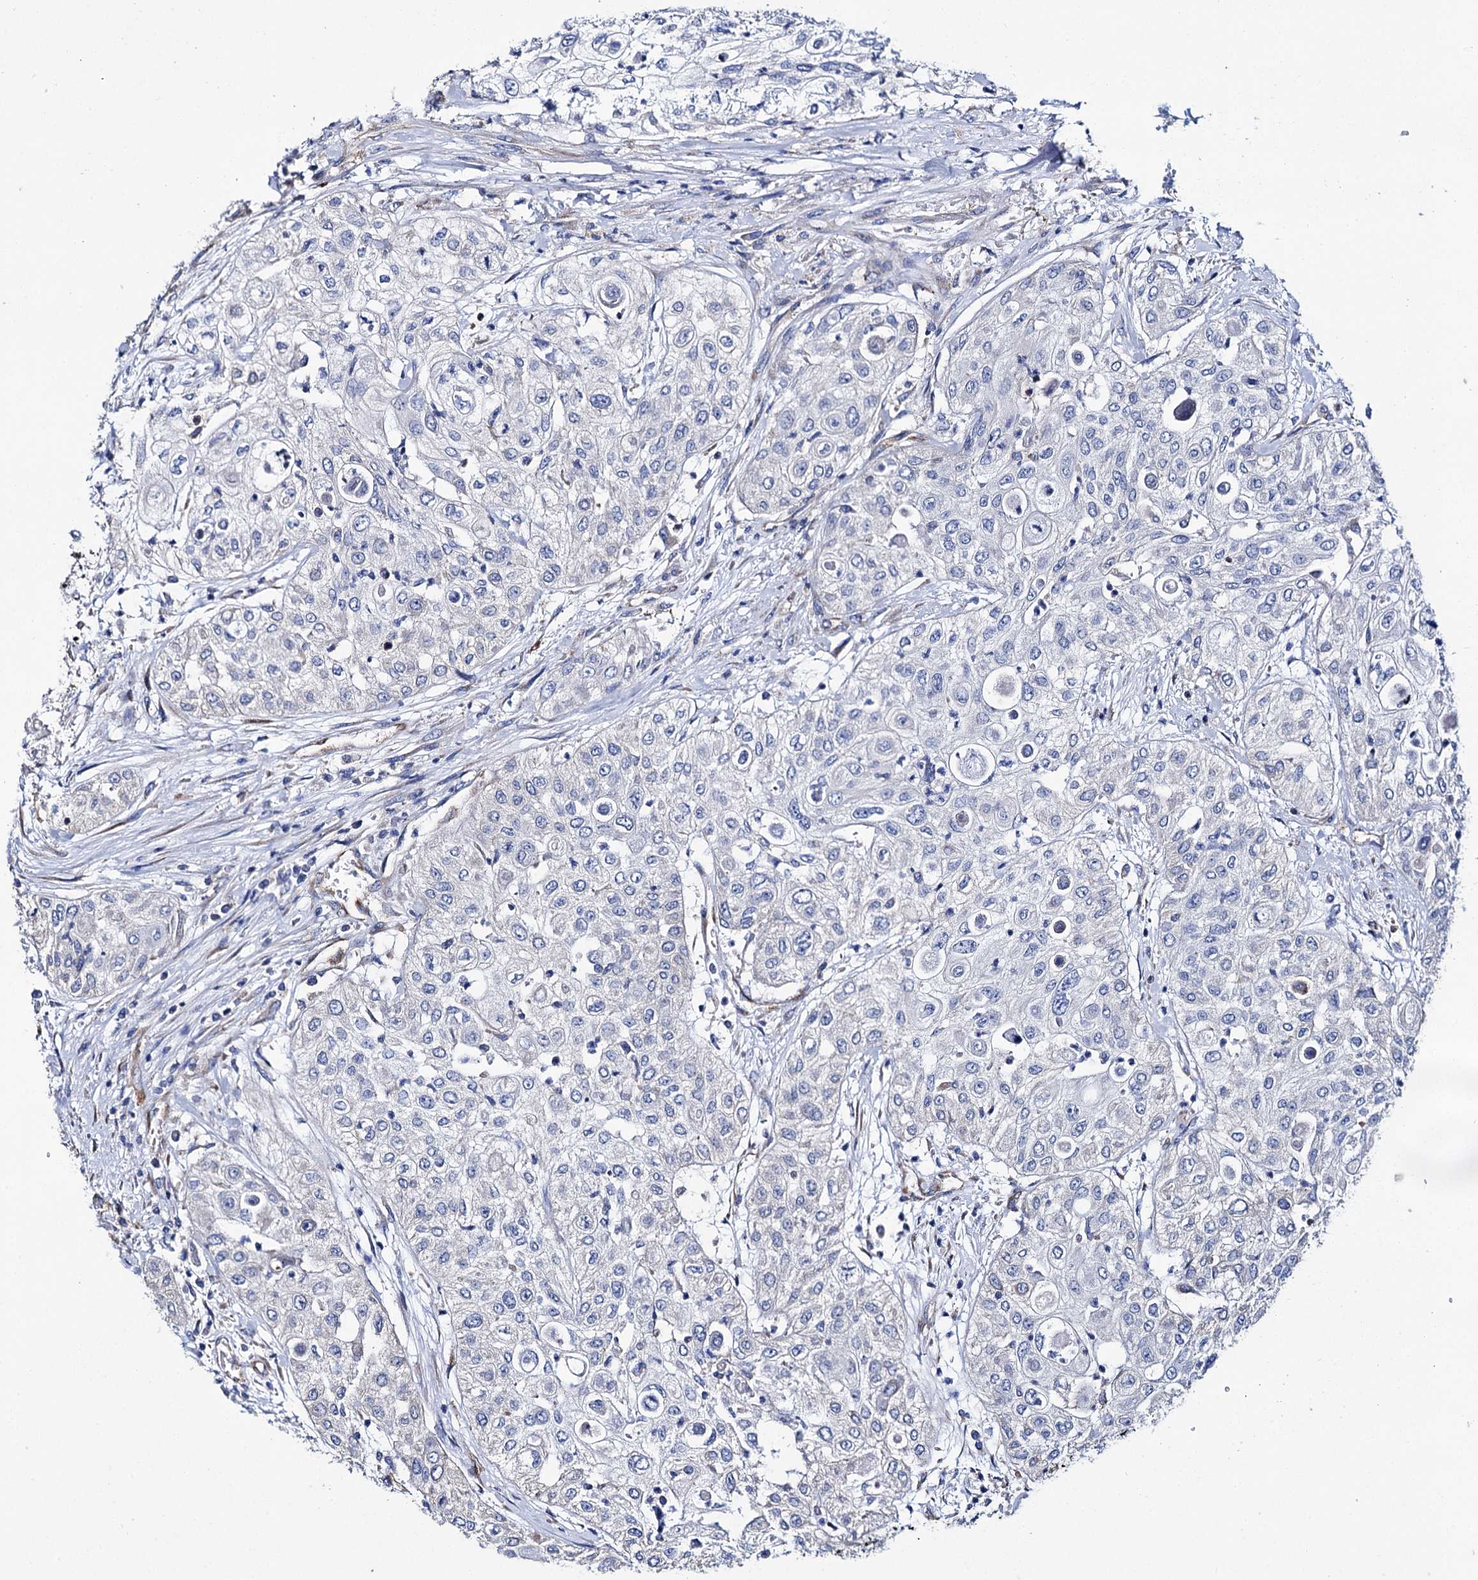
{"staining": {"intensity": "negative", "quantity": "none", "location": "none"}, "tissue": "urothelial cancer", "cell_type": "Tumor cells", "image_type": "cancer", "snomed": [{"axis": "morphology", "description": "Urothelial carcinoma, High grade"}, {"axis": "topography", "description": "Urinary bladder"}], "caption": "This is an IHC photomicrograph of human urothelial cancer. There is no staining in tumor cells.", "gene": "SCPEP1", "patient": {"sex": "female", "age": 79}}